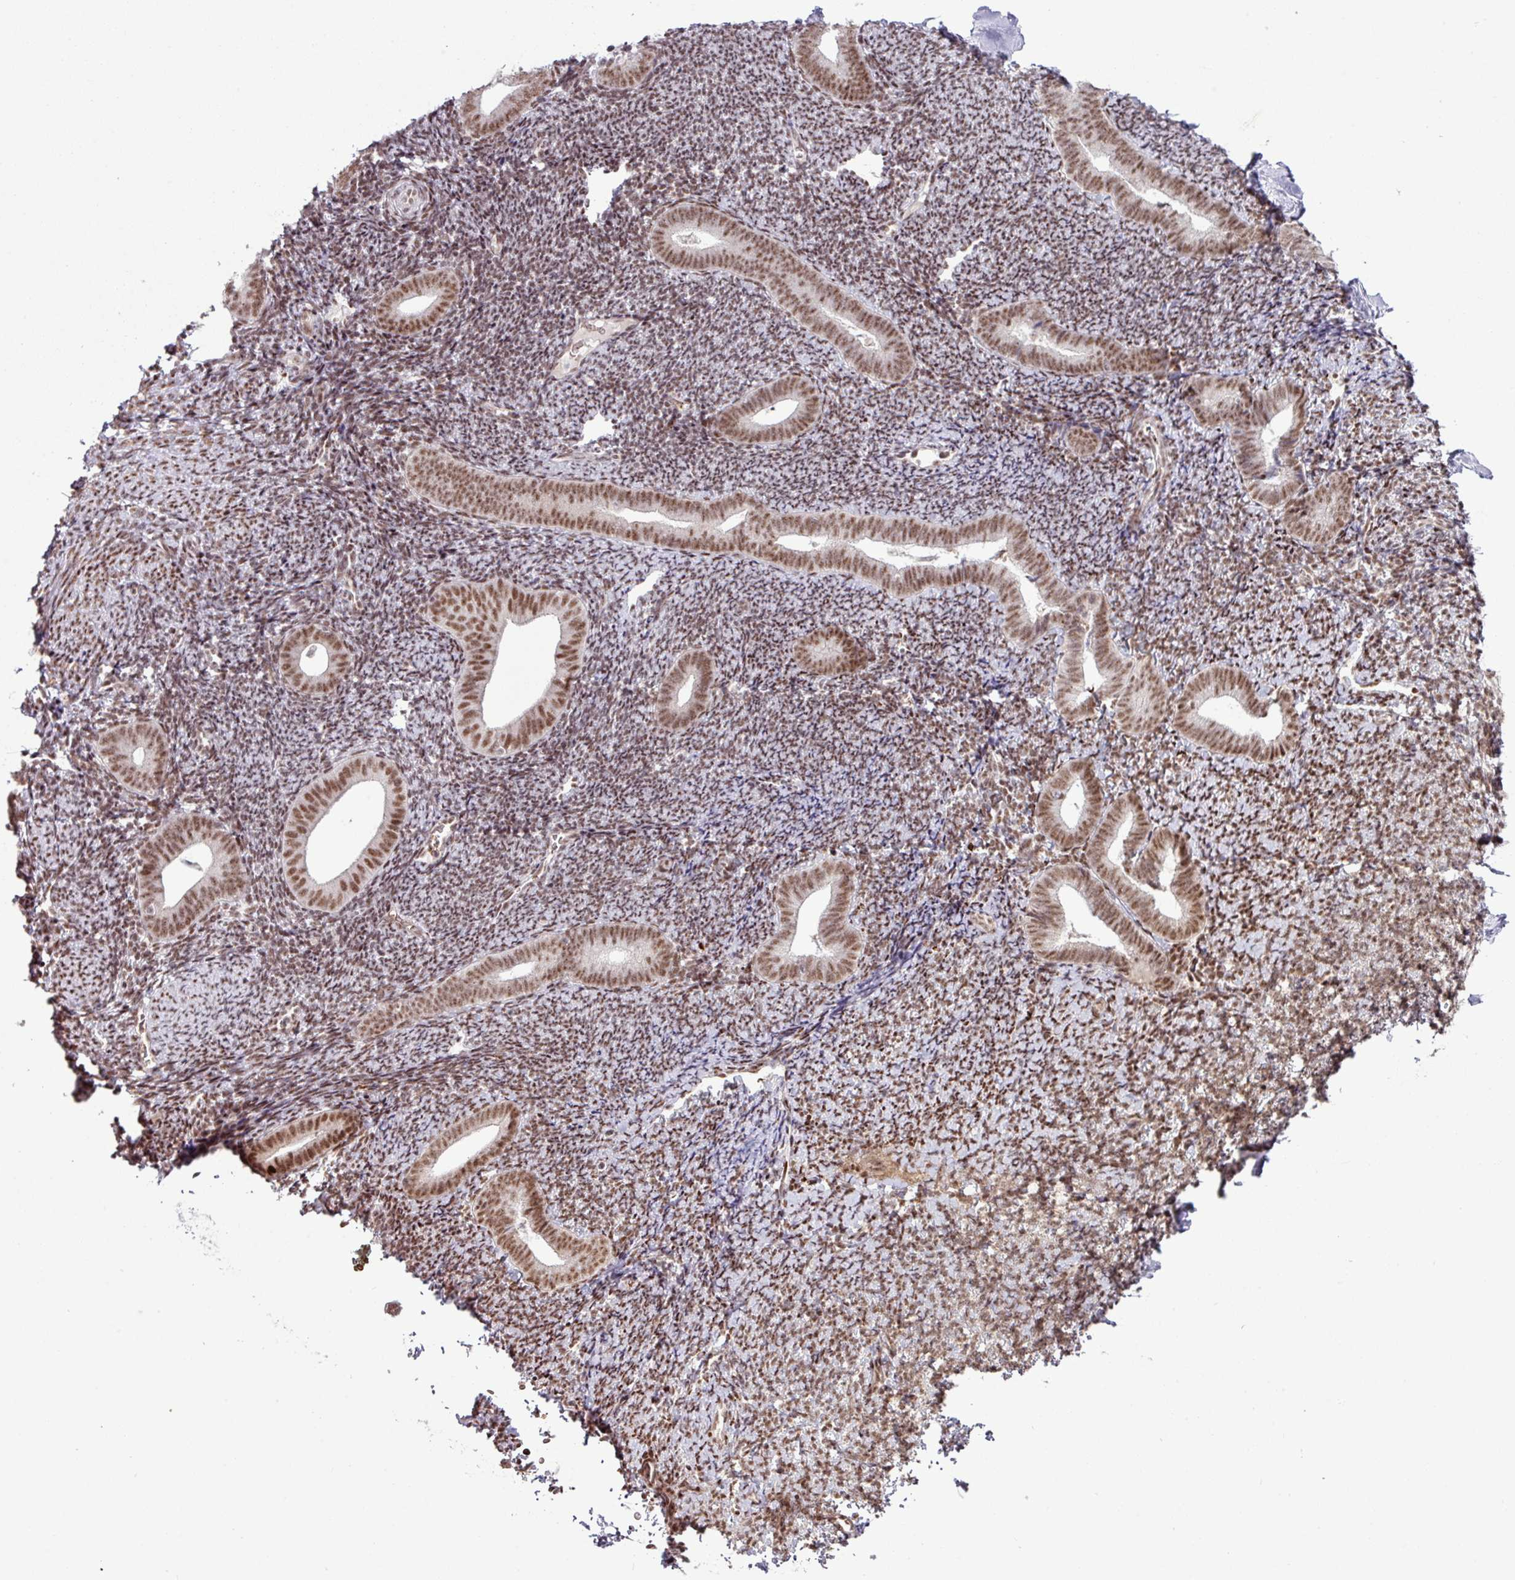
{"staining": {"intensity": "strong", "quantity": ">75%", "location": "nuclear"}, "tissue": "endometrium", "cell_type": "Cells in endometrial stroma", "image_type": "normal", "snomed": [{"axis": "morphology", "description": "Normal tissue, NOS"}, {"axis": "topography", "description": "Endometrium"}], "caption": "Immunohistochemistry histopathology image of benign endometrium stained for a protein (brown), which exhibits high levels of strong nuclear expression in approximately >75% of cells in endometrial stroma.", "gene": "PRDM5", "patient": {"sex": "female", "age": 39}}